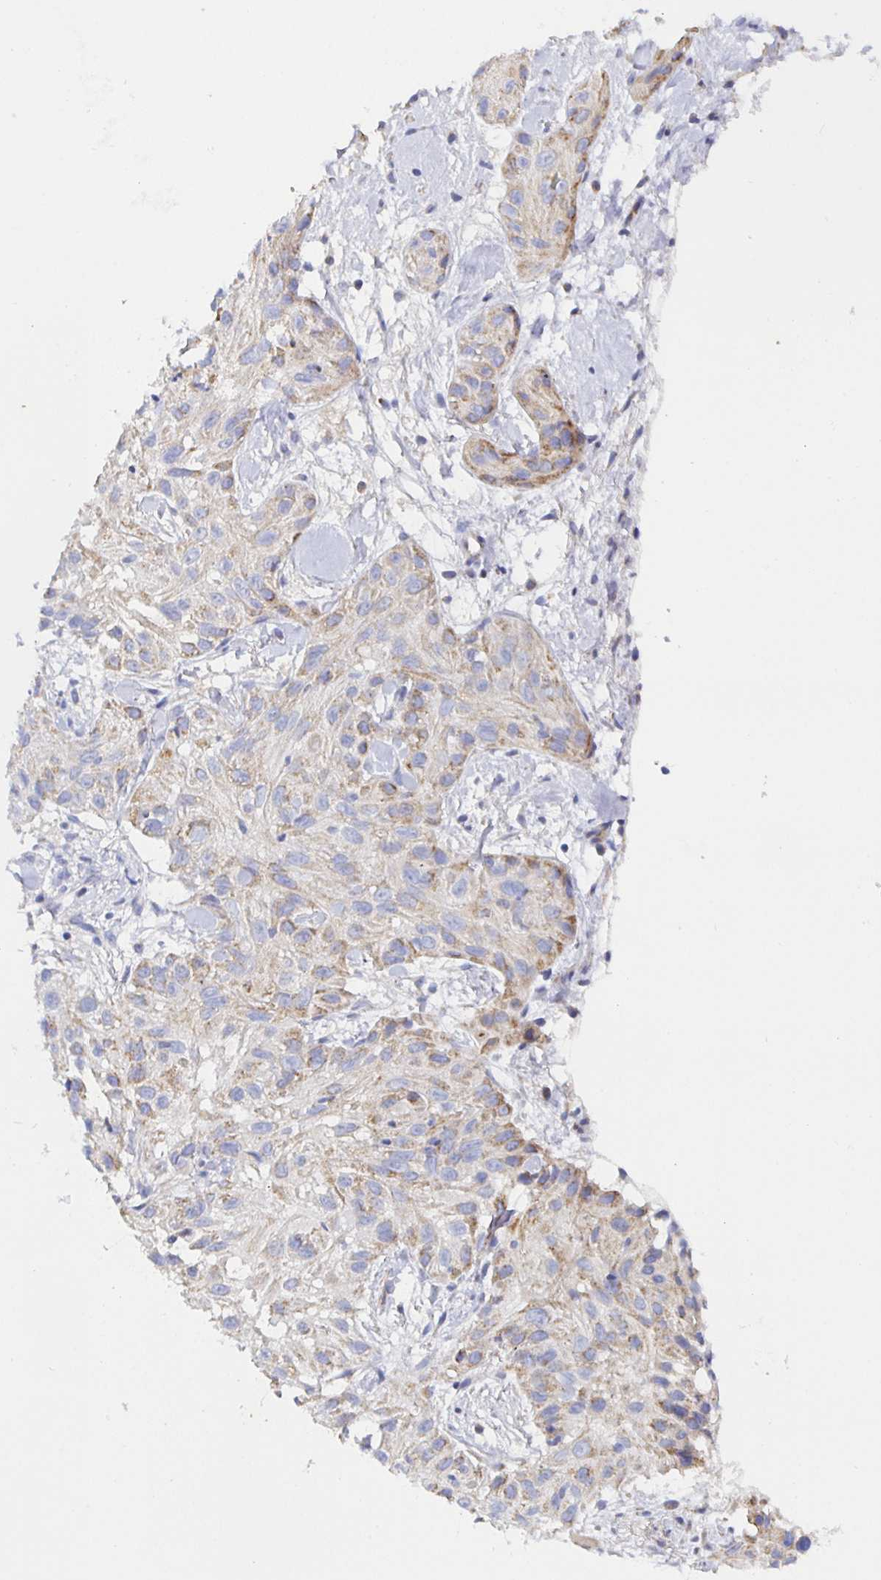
{"staining": {"intensity": "moderate", "quantity": "<25%", "location": "cytoplasmic/membranous"}, "tissue": "skin cancer", "cell_type": "Tumor cells", "image_type": "cancer", "snomed": [{"axis": "morphology", "description": "Squamous cell carcinoma, NOS"}, {"axis": "topography", "description": "Skin"}], "caption": "A high-resolution histopathology image shows IHC staining of skin squamous cell carcinoma, which reveals moderate cytoplasmic/membranous staining in approximately <25% of tumor cells. The protein is stained brown, and the nuclei are stained in blue (DAB IHC with brightfield microscopy, high magnification).", "gene": "SYNGR4", "patient": {"sex": "male", "age": 82}}